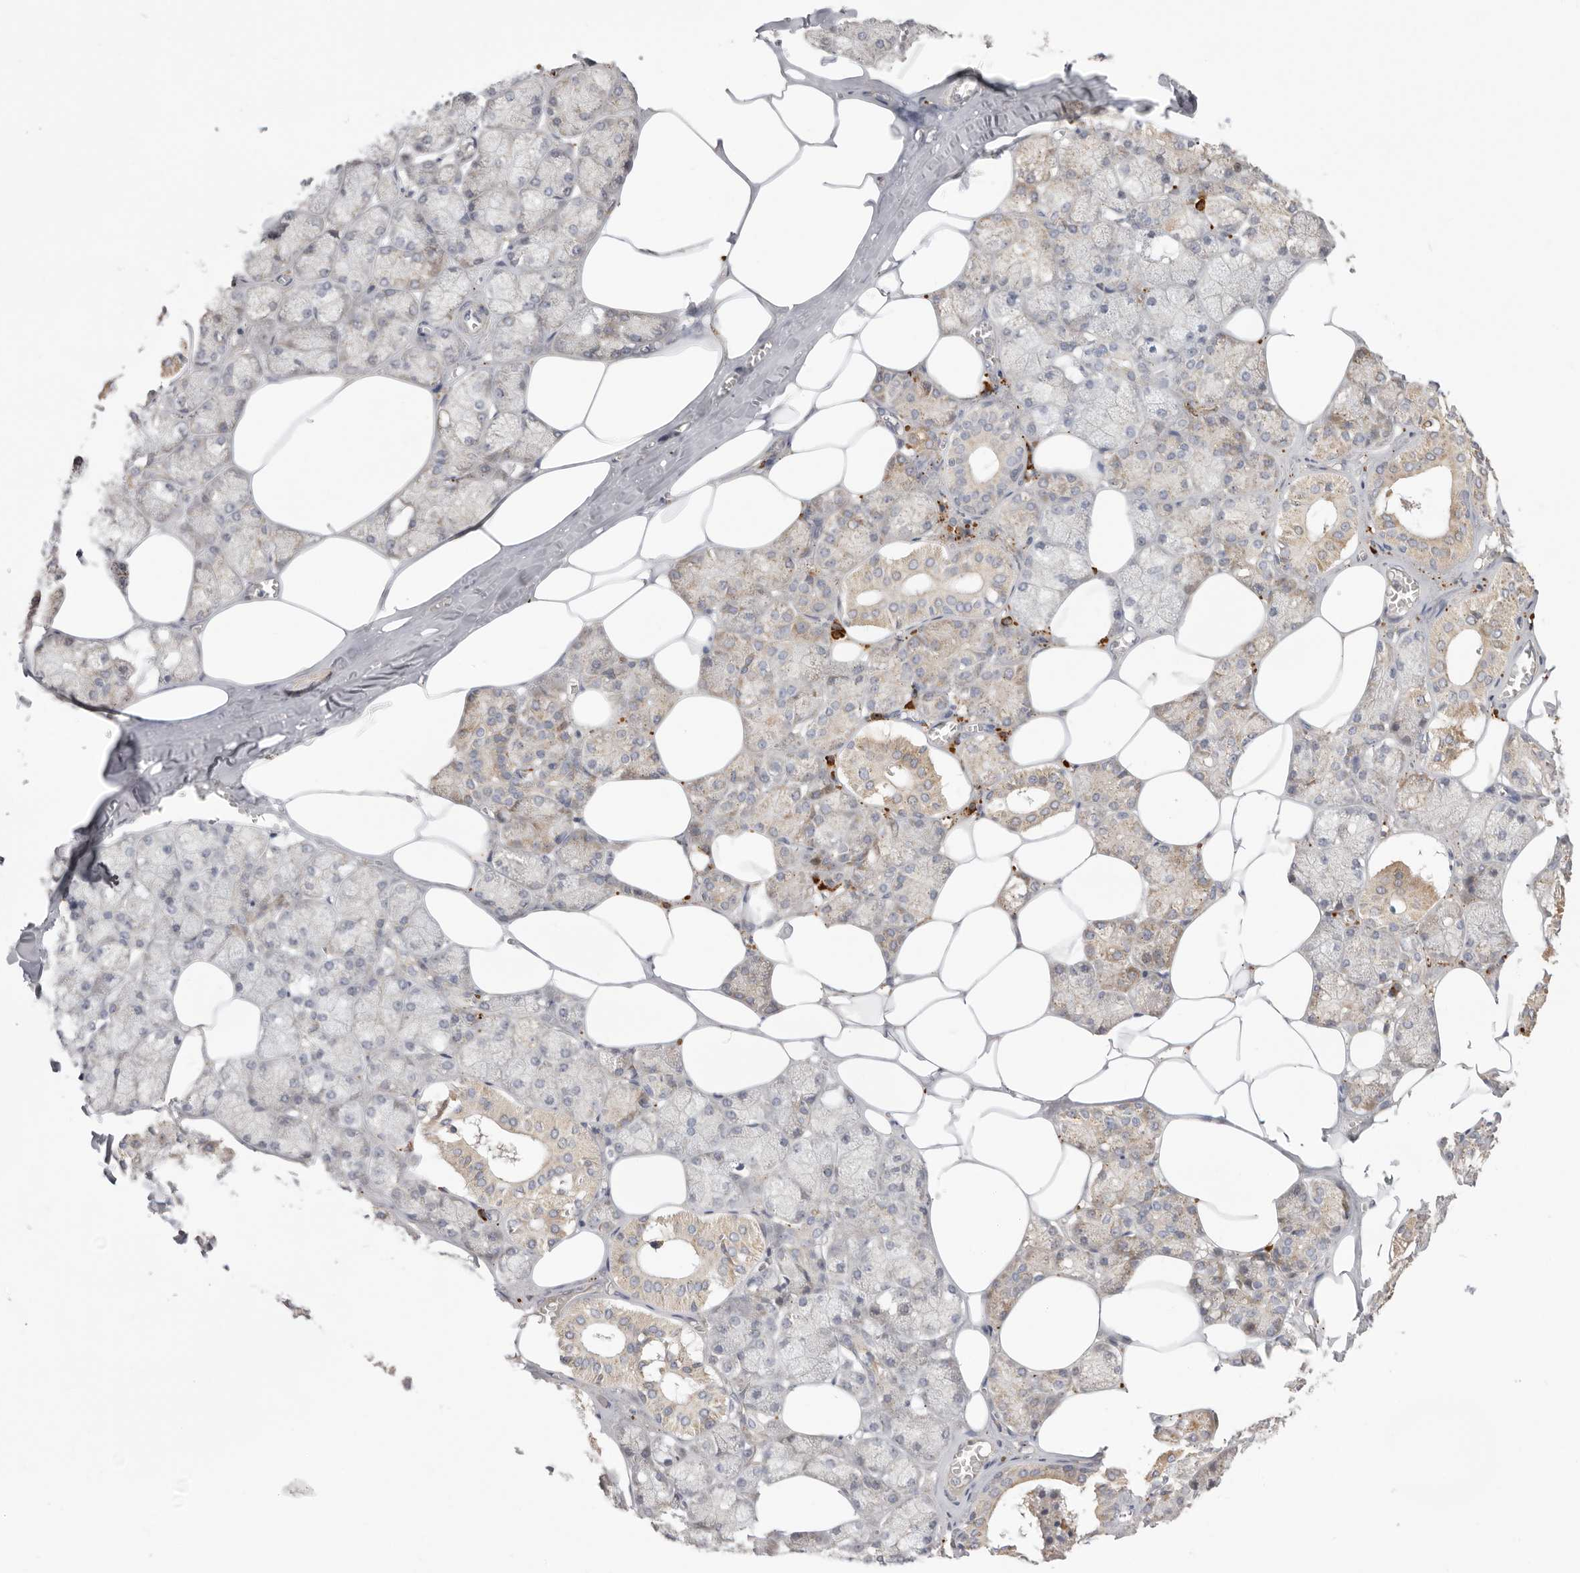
{"staining": {"intensity": "weak", "quantity": "25%-75%", "location": "cytoplasmic/membranous"}, "tissue": "salivary gland", "cell_type": "Glandular cells", "image_type": "normal", "snomed": [{"axis": "morphology", "description": "Normal tissue, NOS"}, {"axis": "topography", "description": "Salivary gland"}], "caption": "Immunohistochemistry photomicrograph of unremarkable salivary gland: human salivary gland stained using IHC displays low levels of weak protein expression localized specifically in the cytoplasmic/membranous of glandular cells, appearing as a cytoplasmic/membranous brown color.", "gene": "USH1C", "patient": {"sex": "male", "age": 62}}